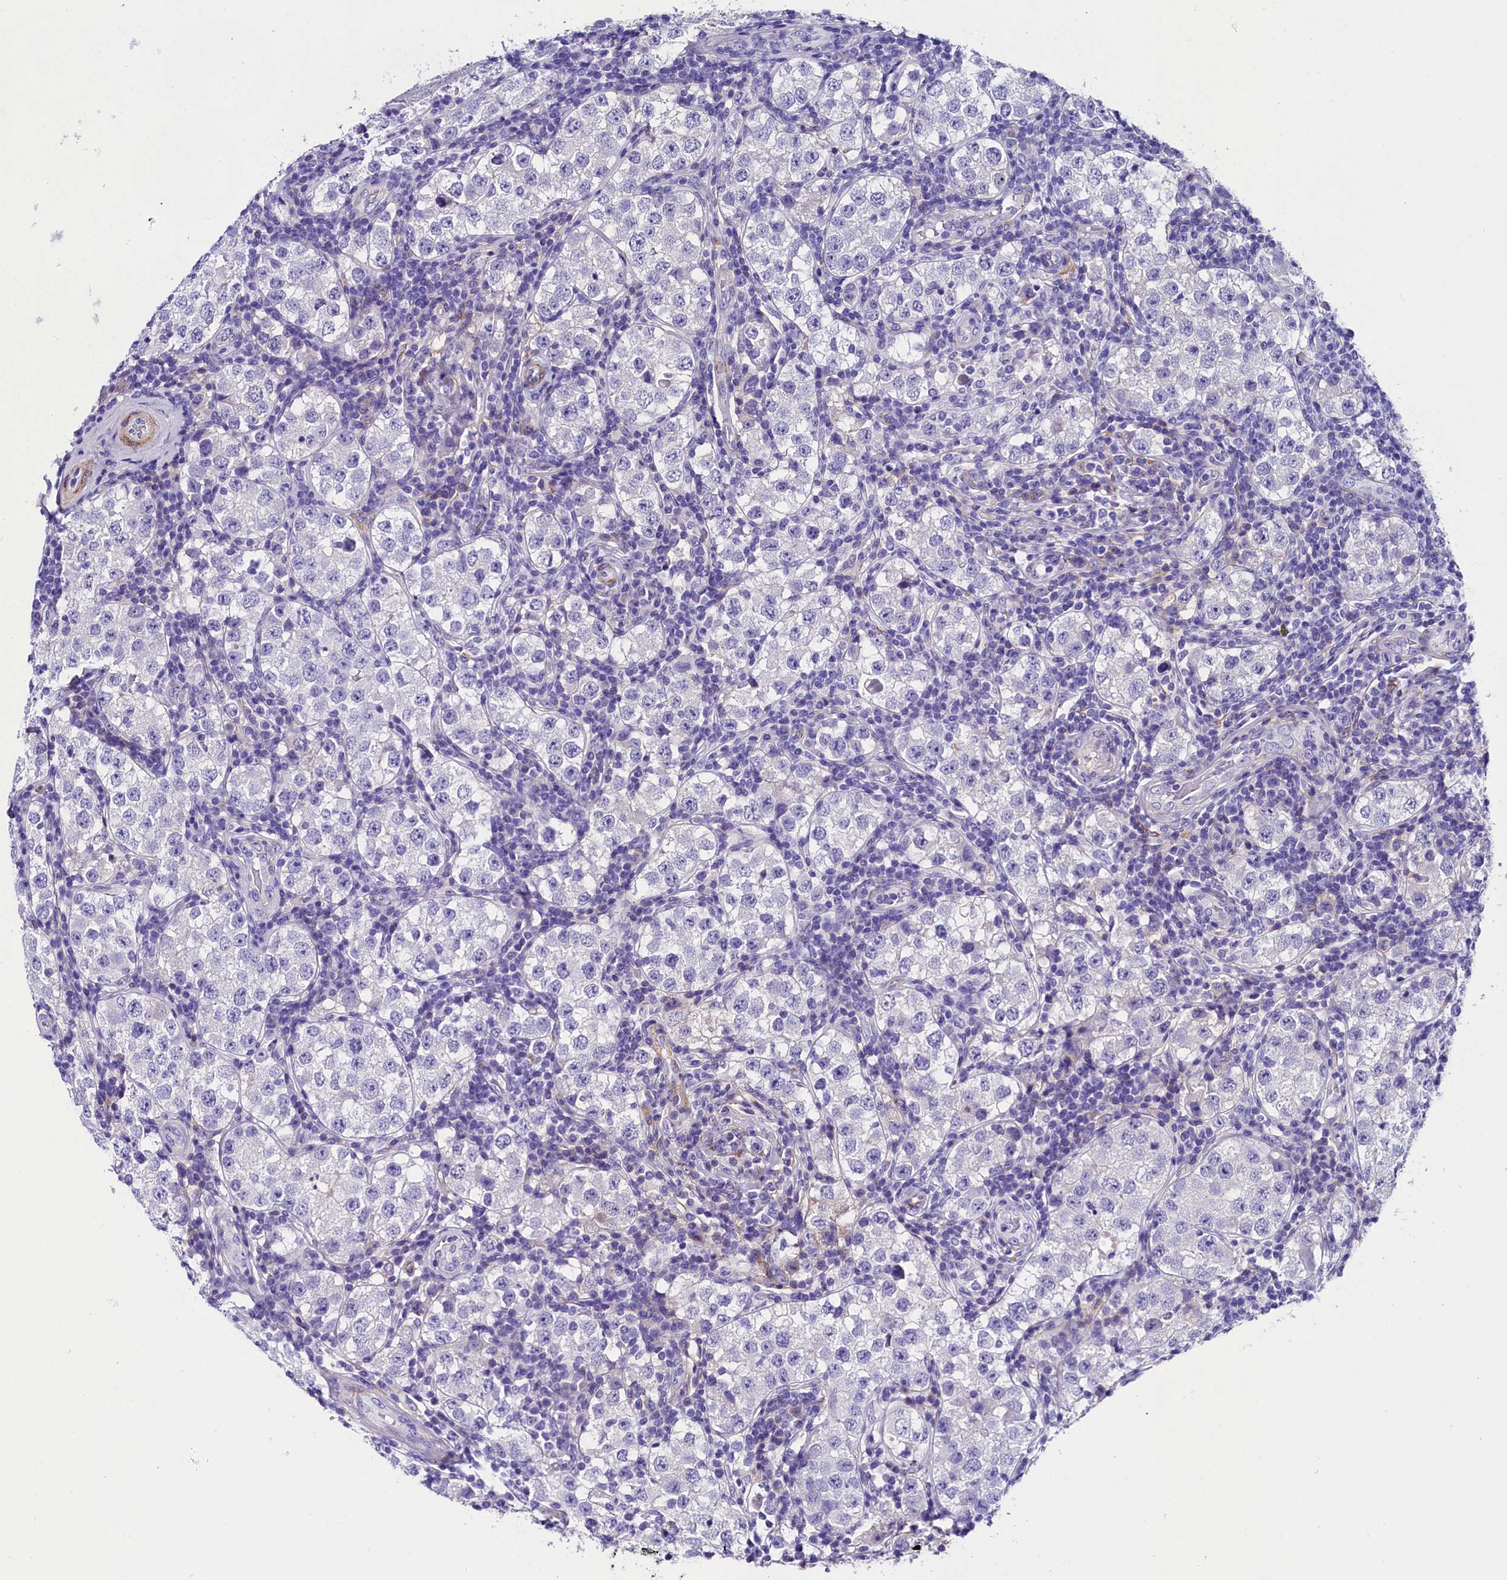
{"staining": {"intensity": "negative", "quantity": "none", "location": "none"}, "tissue": "testis cancer", "cell_type": "Tumor cells", "image_type": "cancer", "snomed": [{"axis": "morphology", "description": "Seminoma, NOS"}, {"axis": "topography", "description": "Testis"}], "caption": "This micrograph is of testis seminoma stained with immunohistochemistry (IHC) to label a protein in brown with the nuclei are counter-stained blue. There is no positivity in tumor cells.", "gene": "SOD3", "patient": {"sex": "male", "age": 34}}